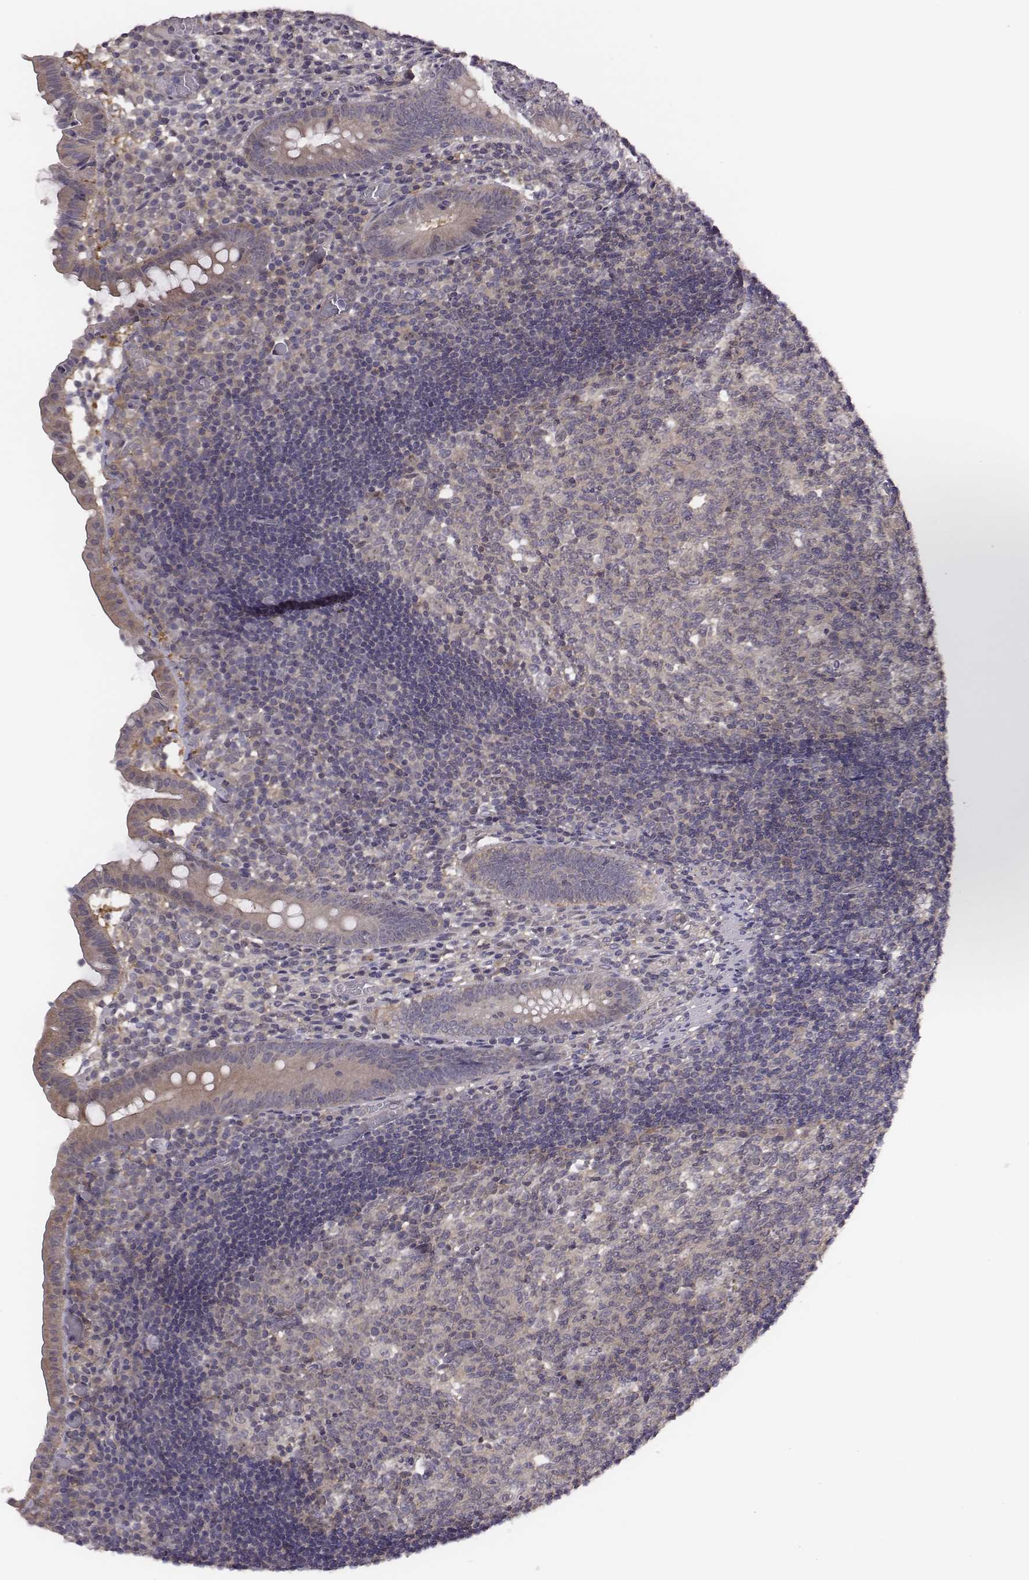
{"staining": {"intensity": "weak", "quantity": ">75%", "location": "cytoplasmic/membranous"}, "tissue": "appendix", "cell_type": "Glandular cells", "image_type": "normal", "snomed": [{"axis": "morphology", "description": "Normal tissue, NOS"}, {"axis": "topography", "description": "Appendix"}], "caption": "This photomicrograph displays normal appendix stained with IHC to label a protein in brown. The cytoplasmic/membranous of glandular cells show weak positivity for the protein. Nuclei are counter-stained blue.", "gene": "SMURF2", "patient": {"sex": "female", "age": 32}}